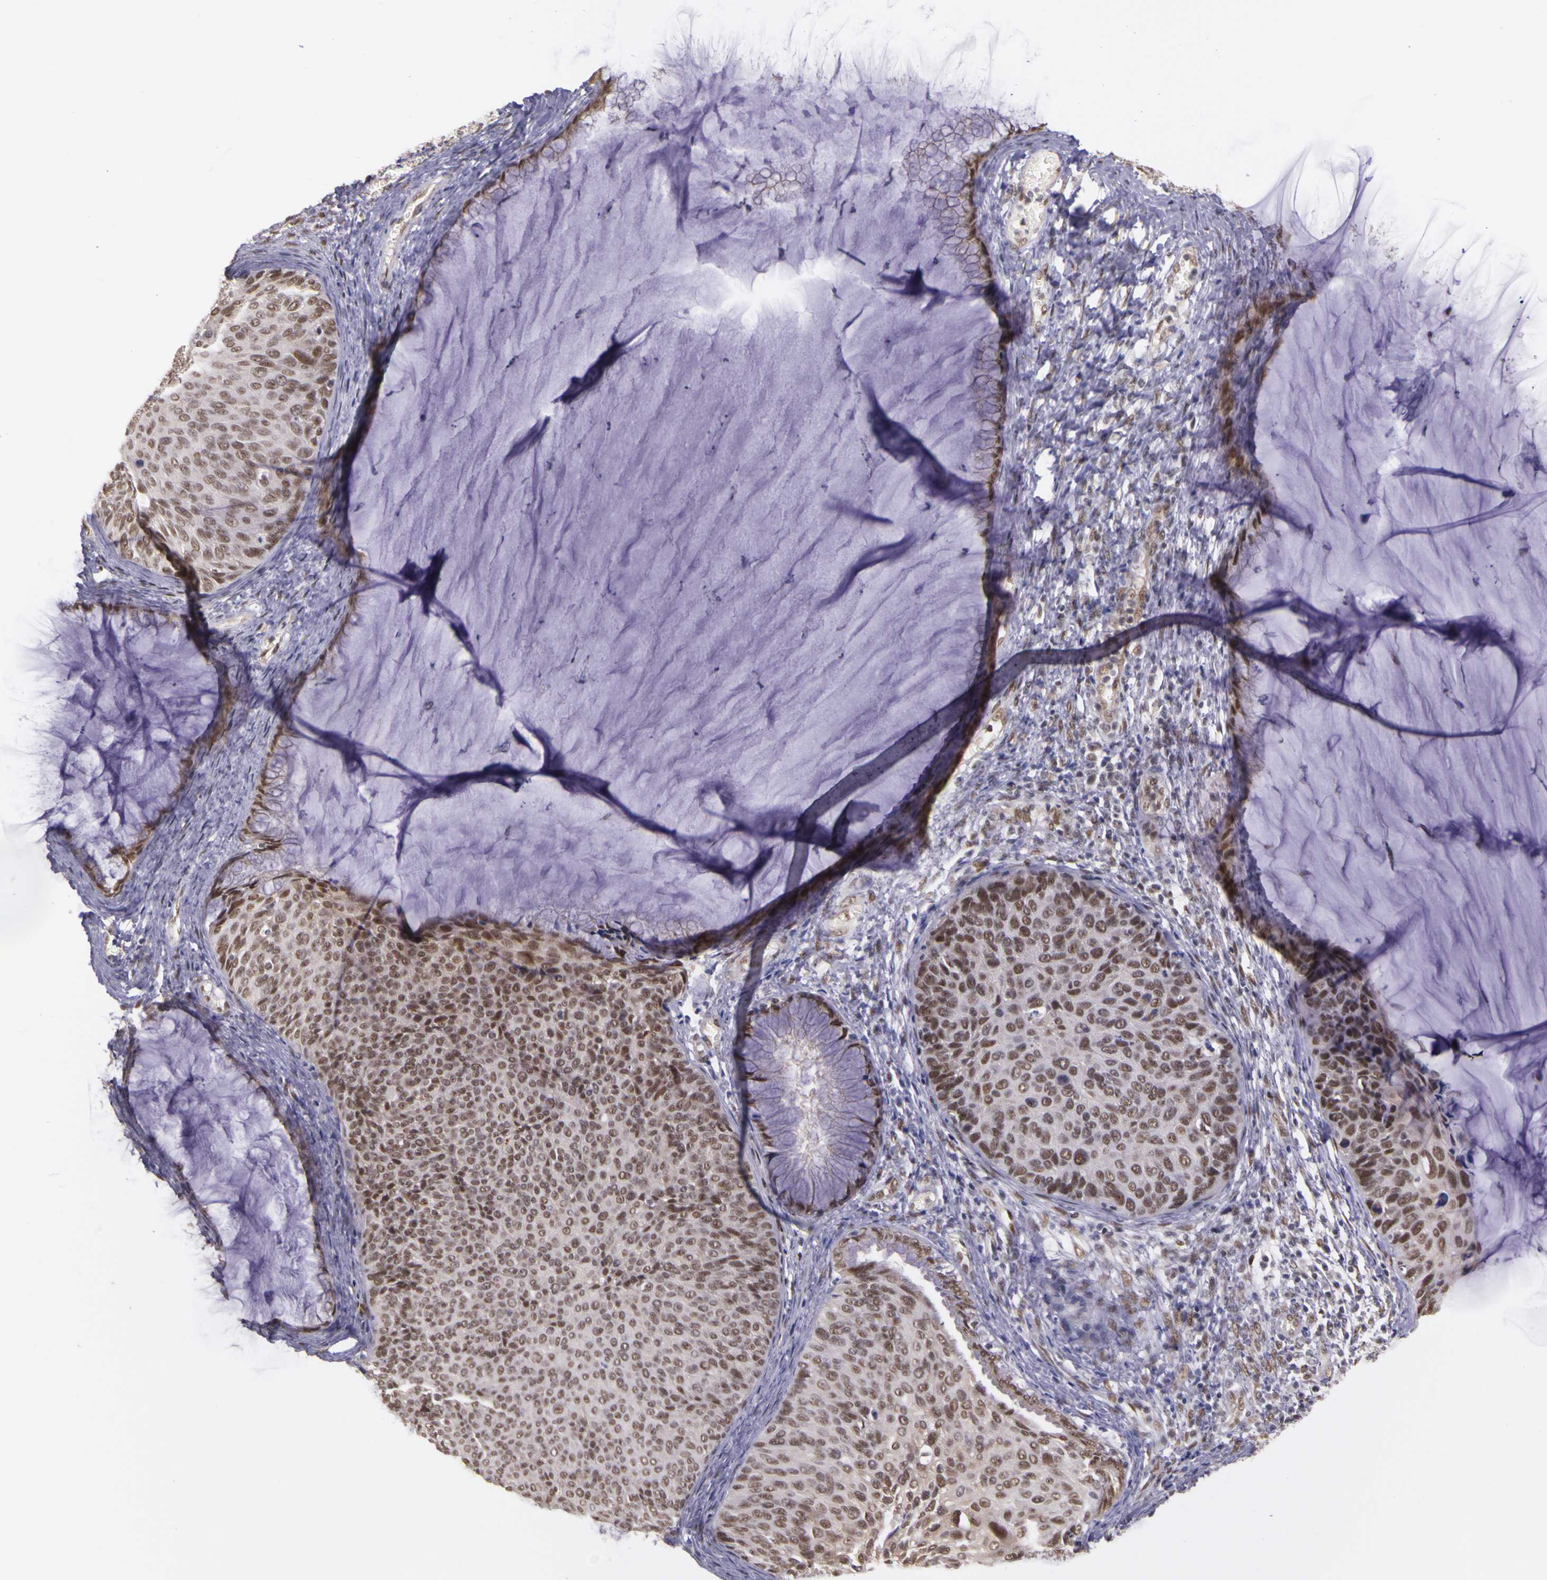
{"staining": {"intensity": "moderate", "quantity": ">75%", "location": "nuclear"}, "tissue": "cervical cancer", "cell_type": "Tumor cells", "image_type": "cancer", "snomed": [{"axis": "morphology", "description": "Squamous cell carcinoma, NOS"}, {"axis": "topography", "description": "Cervix"}], "caption": "Tumor cells exhibit medium levels of moderate nuclear staining in about >75% of cells in squamous cell carcinoma (cervical).", "gene": "WDR13", "patient": {"sex": "female", "age": 36}}